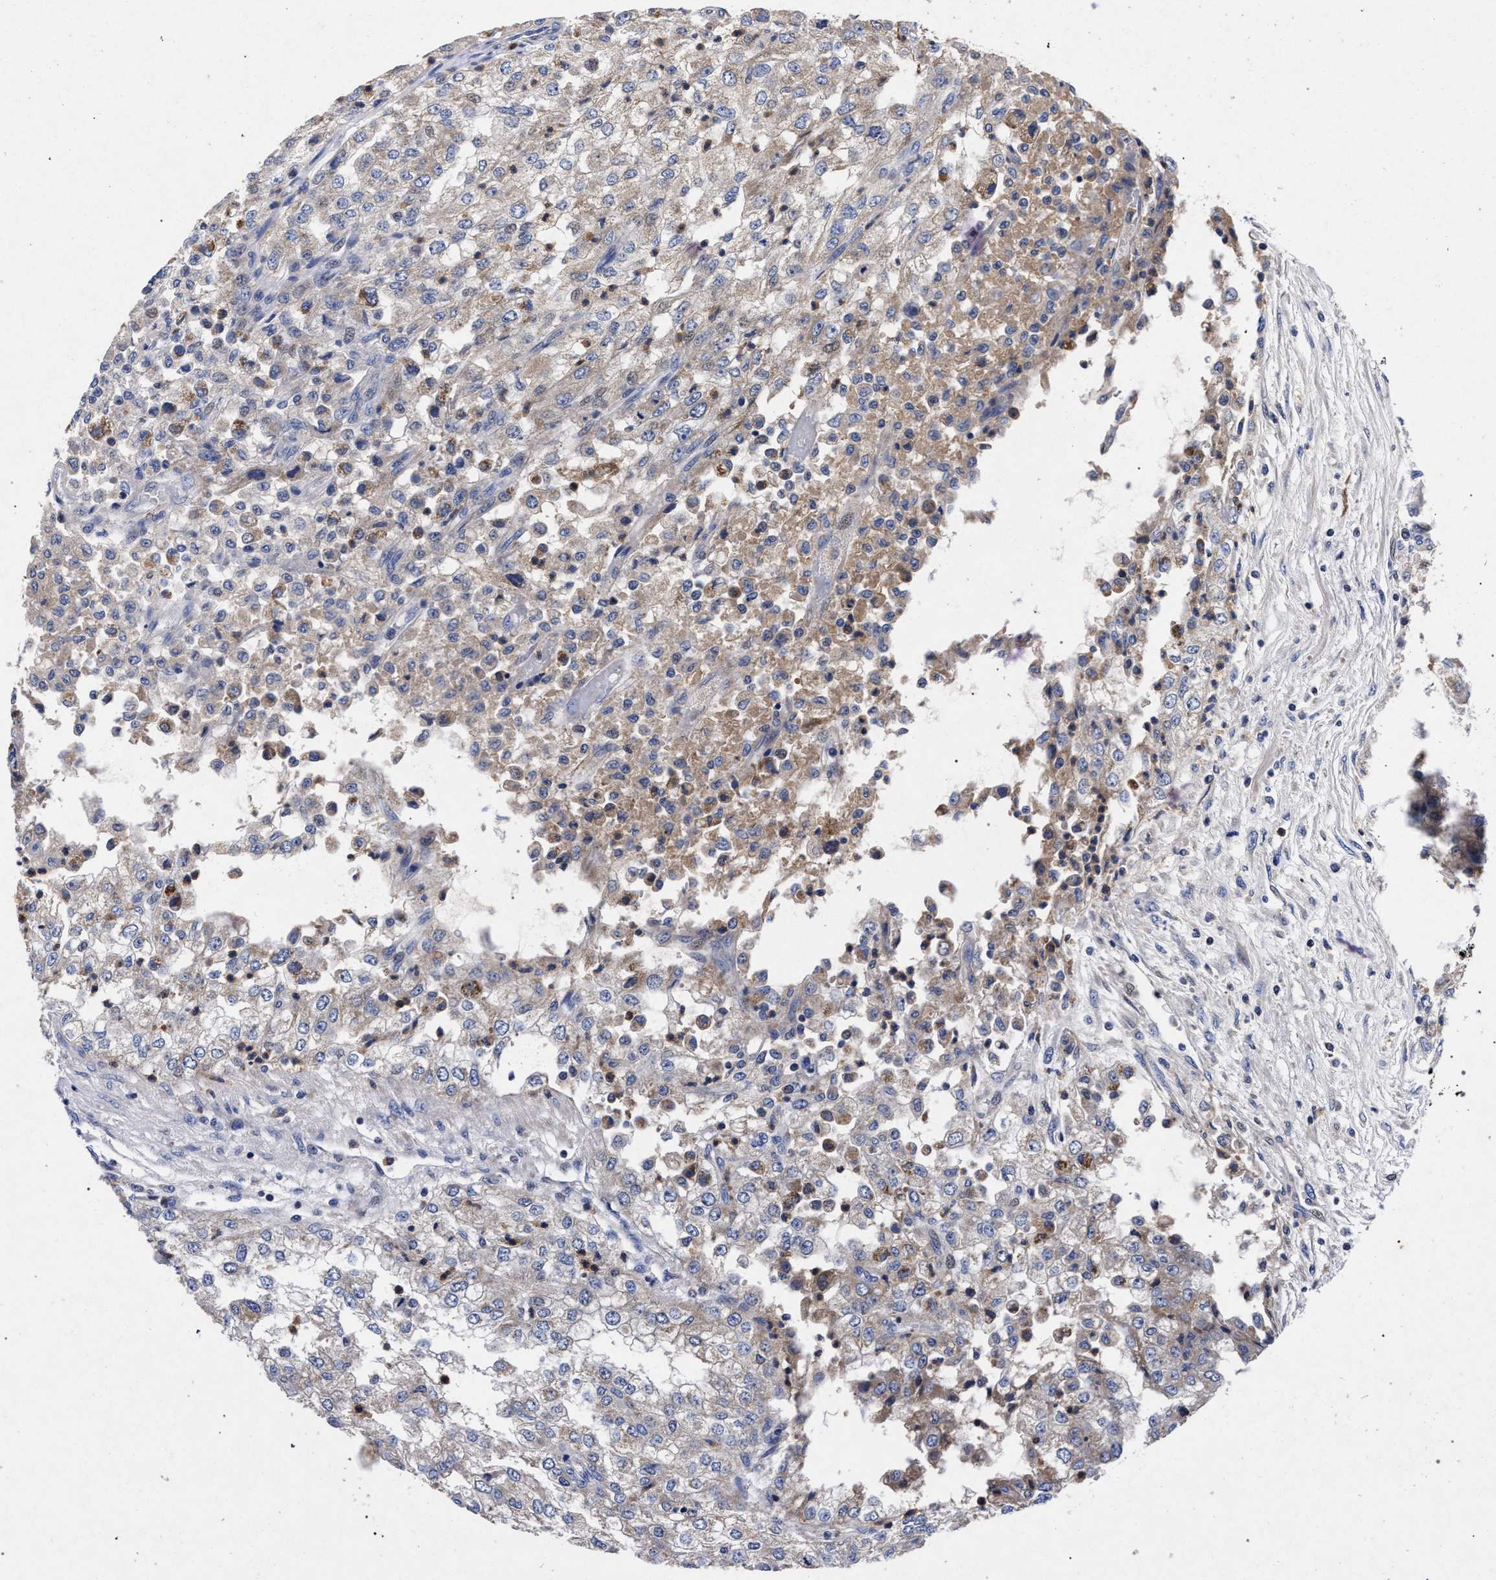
{"staining": {"intensity": "weak", "quantity": "25%-75%", "location": "cytoplasmic/membranous"}, "tissue": "renal cancer", "cell_type": "Tumor cells", "image_type": "cancer", "snomed": [{"axis": "morphology", "description": "Adenocarcinoma, NOS"}, {"axis": "topography", "description": "Kidney"}], "caption": "Protein expression analysis of human adenocarcinoma (renal) reveals weak cytoplasmic/membranous expression in approximately 25%-75% of tumor cells.", "gene": "HSD17B14", "patient": {"sex": "female", "age": 54}}